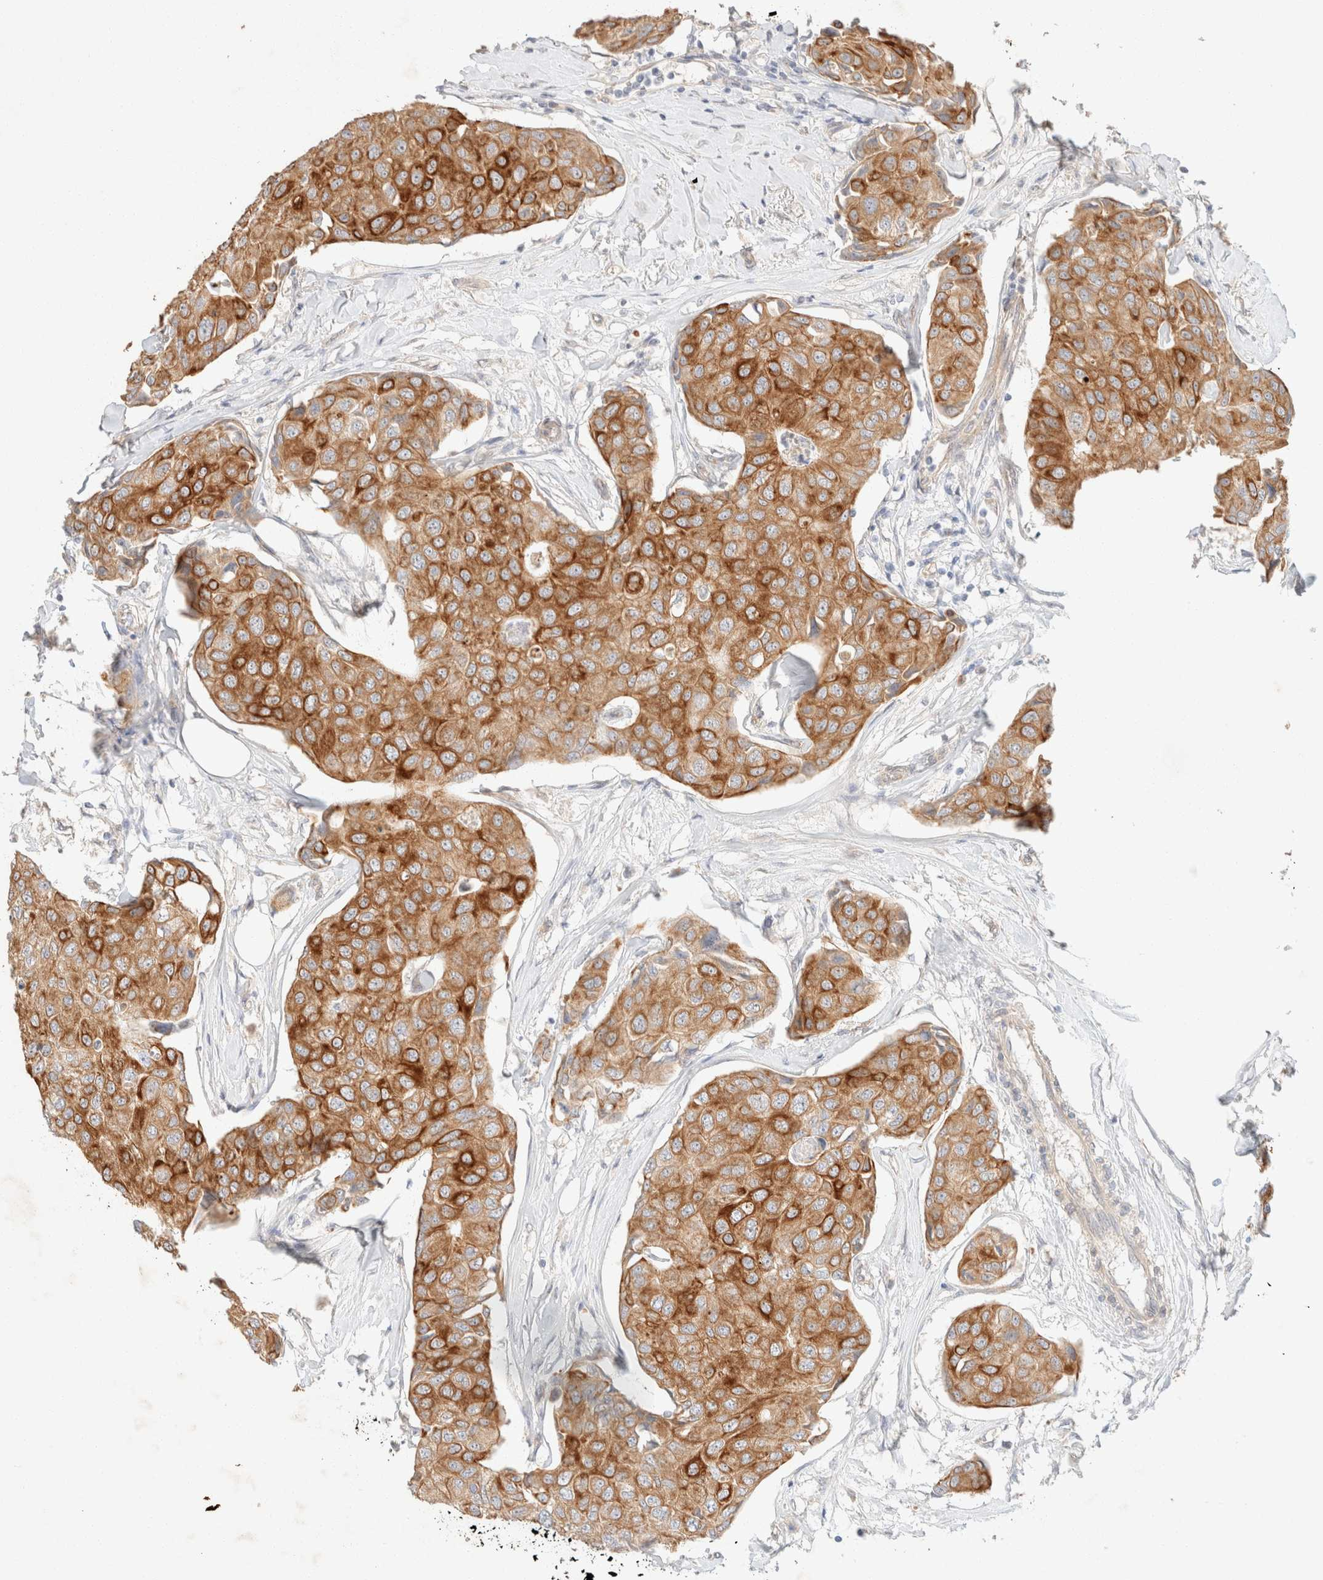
{"staining": {"intensity": "strong", "quantity": ">75%", "location": "cytoplasmic/membranous"}, "tissue": "breast cancer", "cell_type": "Tumor cells", "image_type": "cancer", "snomed": [{"axis": "morphology", "description": "Duct carcinoma"}, {"axis": "topography", "description": "Breast"}], "caption": "IHC micrograph of neoplastic tissue: breast cancer stained using immunohistochemistry shows high levels of strong protein expression localized specifically in the cytoplasmic/membranous of tumor cells, appearing as a cytoplasmic/membranous brown color.", "gene": "CSNK1E", "patient": {"sex": "female", "age": 80}}